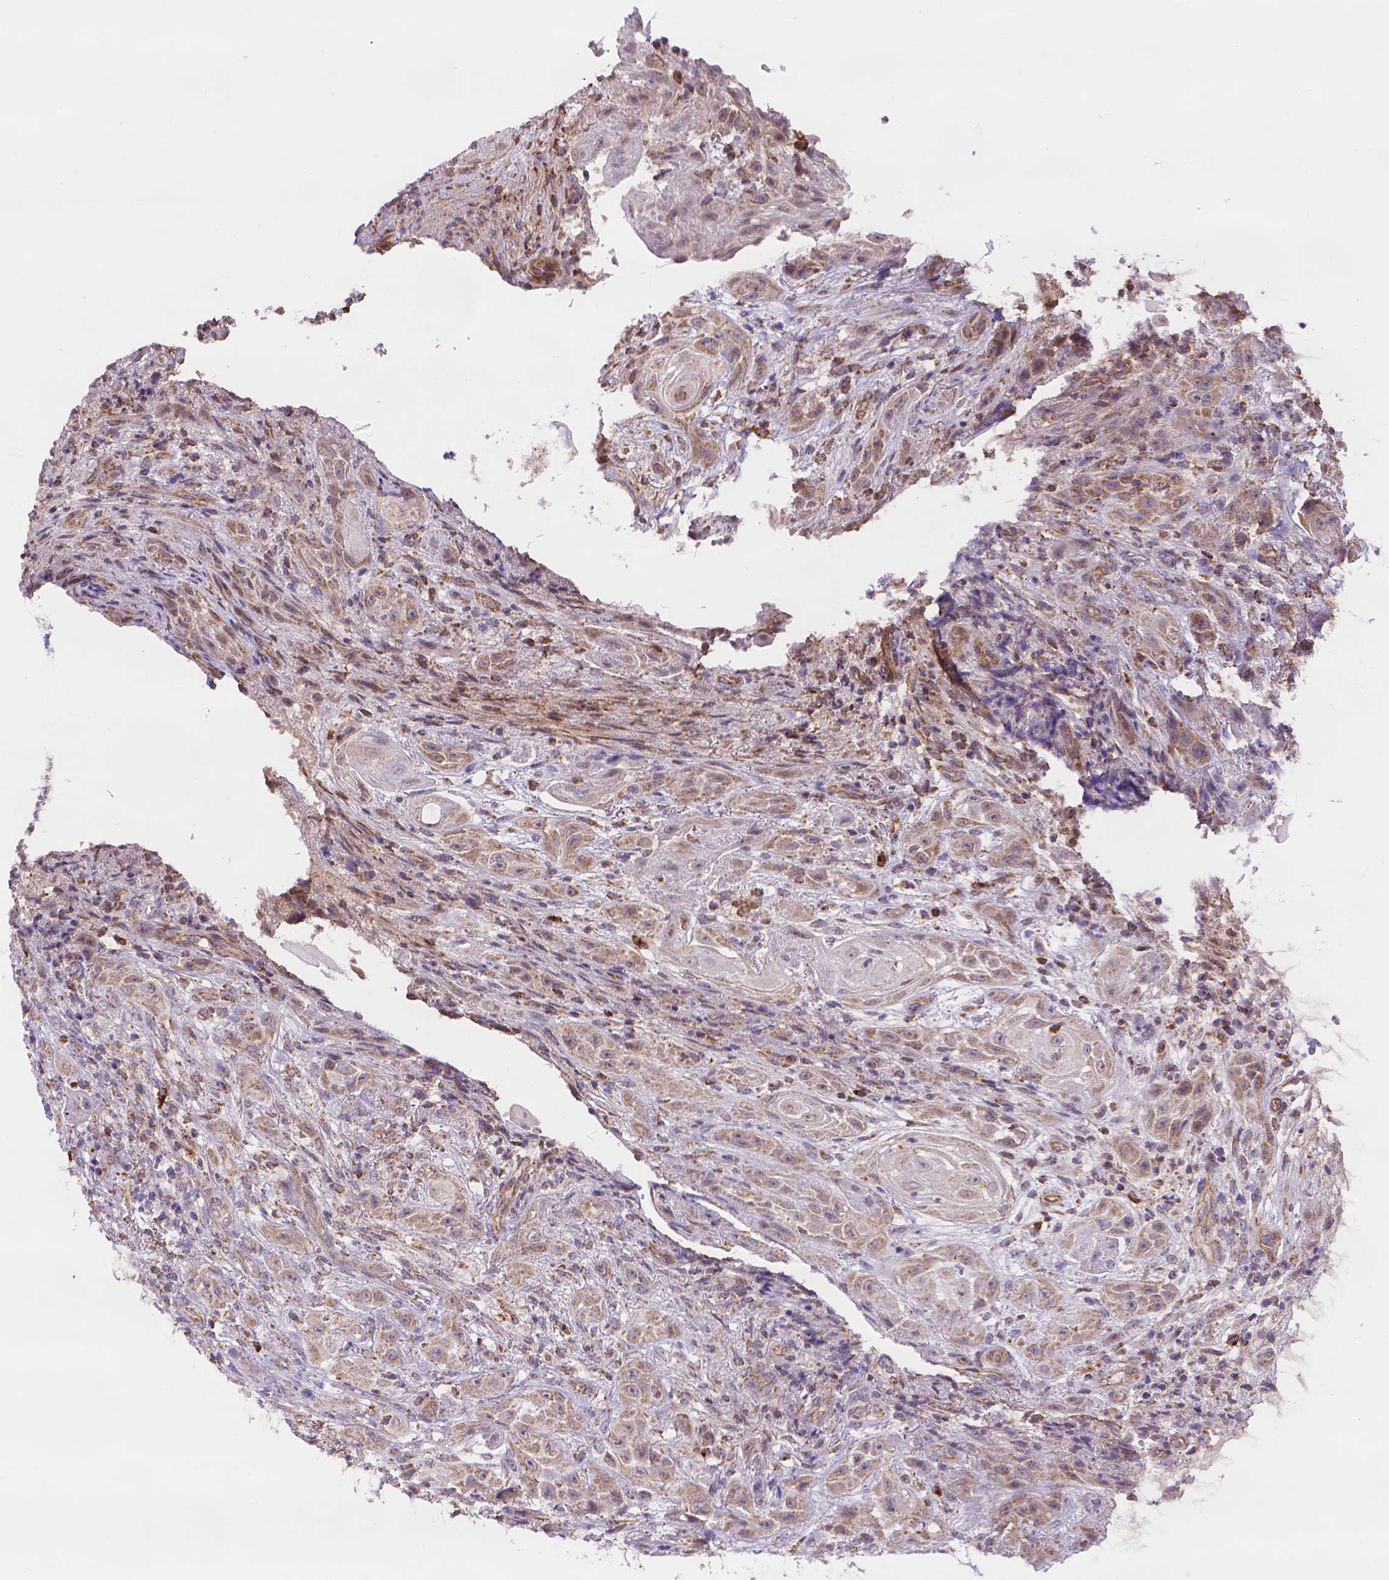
{"staining": {"intensity": "moderate", "quantity": "<25%", "location": "cytoplasmic/membranous"}, "tissue": "skin cancer", "cell_type": "Tumor cells", "image_type": "cancer", "snomed": [{"axis": "morphology", "description": "Squamous cell carcinoma, NOS"}, {"axis": "topography", "description": "Skin"}], "caption": "Human skin cancer (squamous cell carcinoma) stained with a brown dye exhibits moderate cytoplasmic/membranous positive expression in about <25% of tumor cells.", "gene": "CYYR1", "patient": {"sex": "male", "age": 62}}